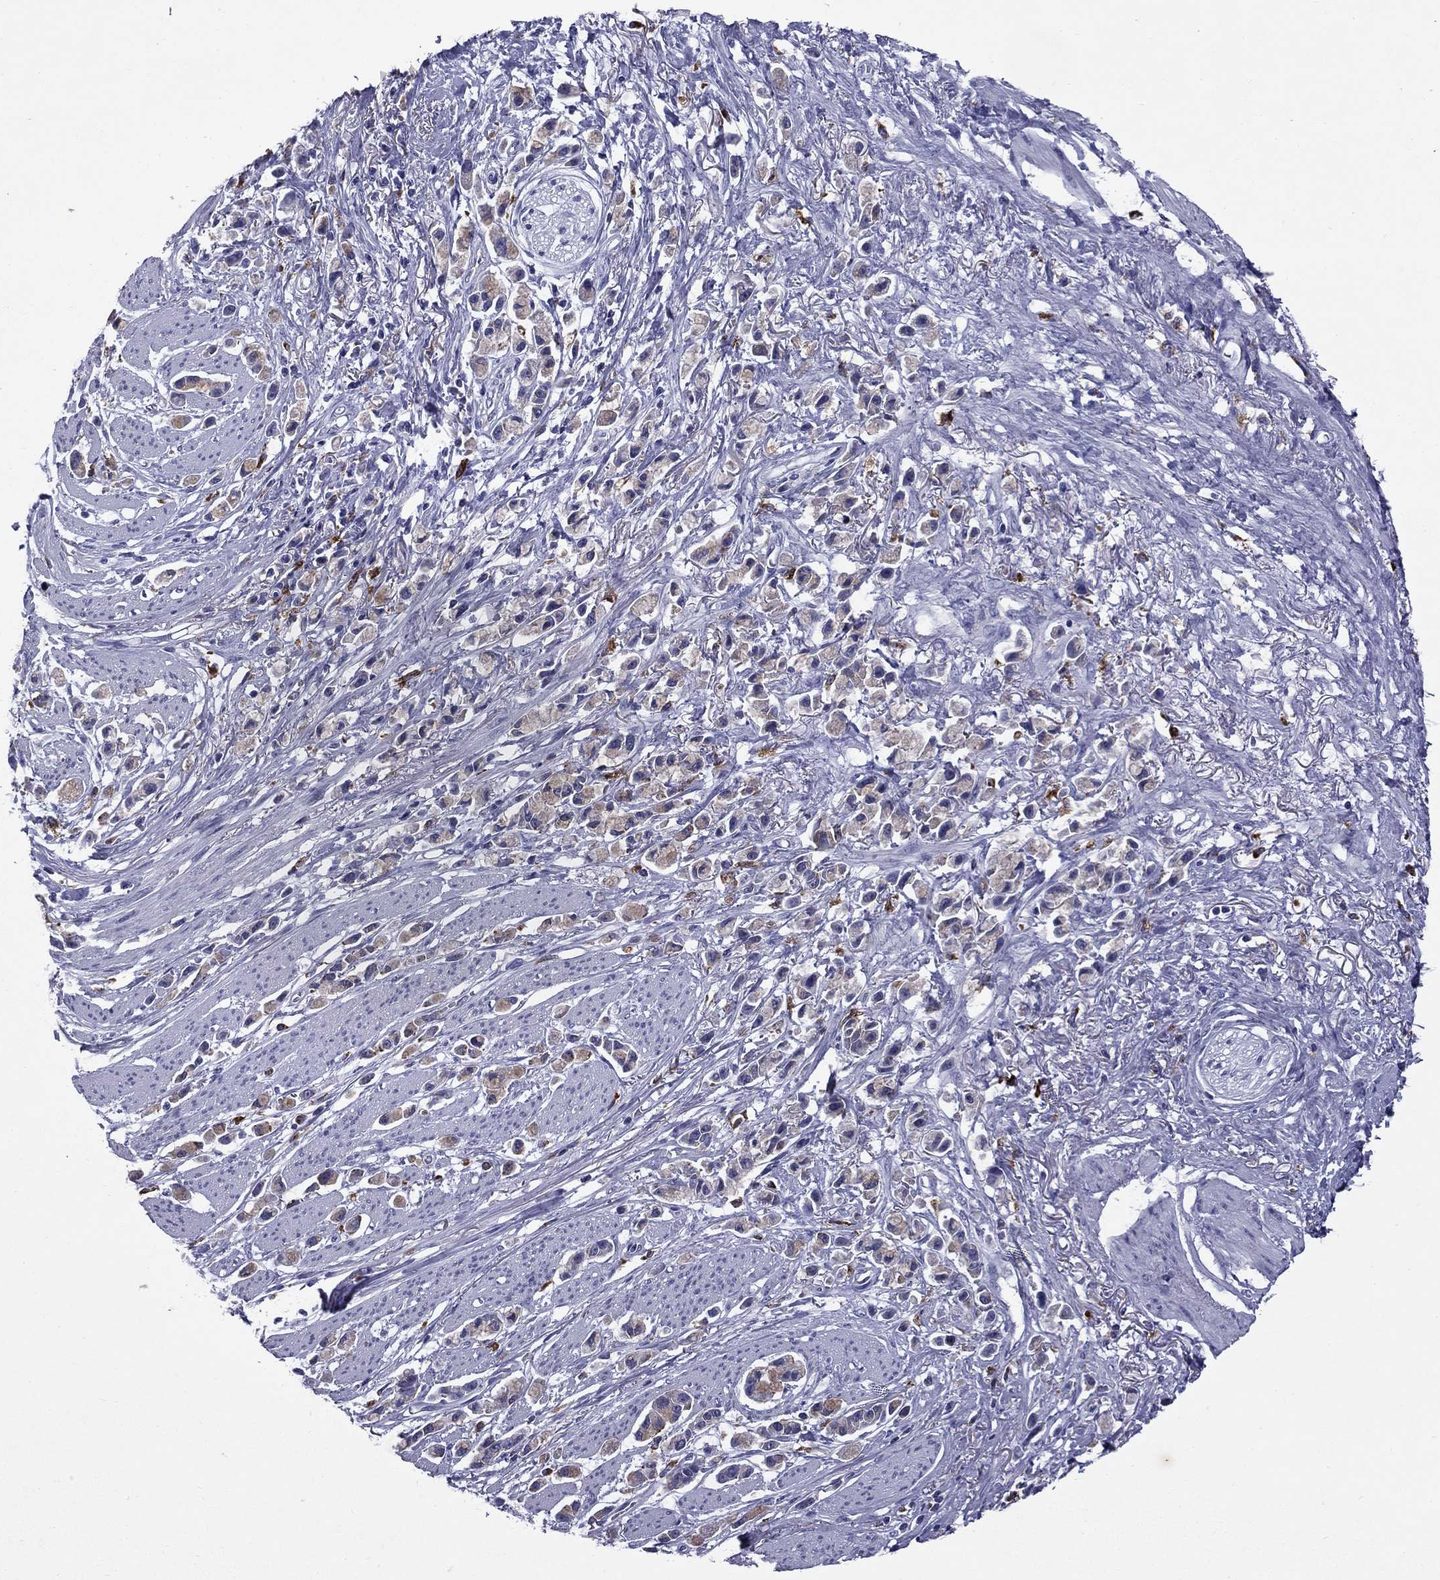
{"staining": {"intensity": "weak", "quantity": "25%-75%", "location": "cytoplasmic/membranous"}, "tissue": "stomach cancer", "cell_type": "Tumor cells", "image_type": "cancer", "snomed": [{"axis": "morphology", "description": "Adenocarcinoma, NOS"}, {"axis": "topography", "description": "Stomach"}], "caption": "Stomach cancer stained with a protein marker demonstrates weak staining in tumor cells.", "gene": "MADCAM1", "patient": {"sex": "female", "age": 81}}